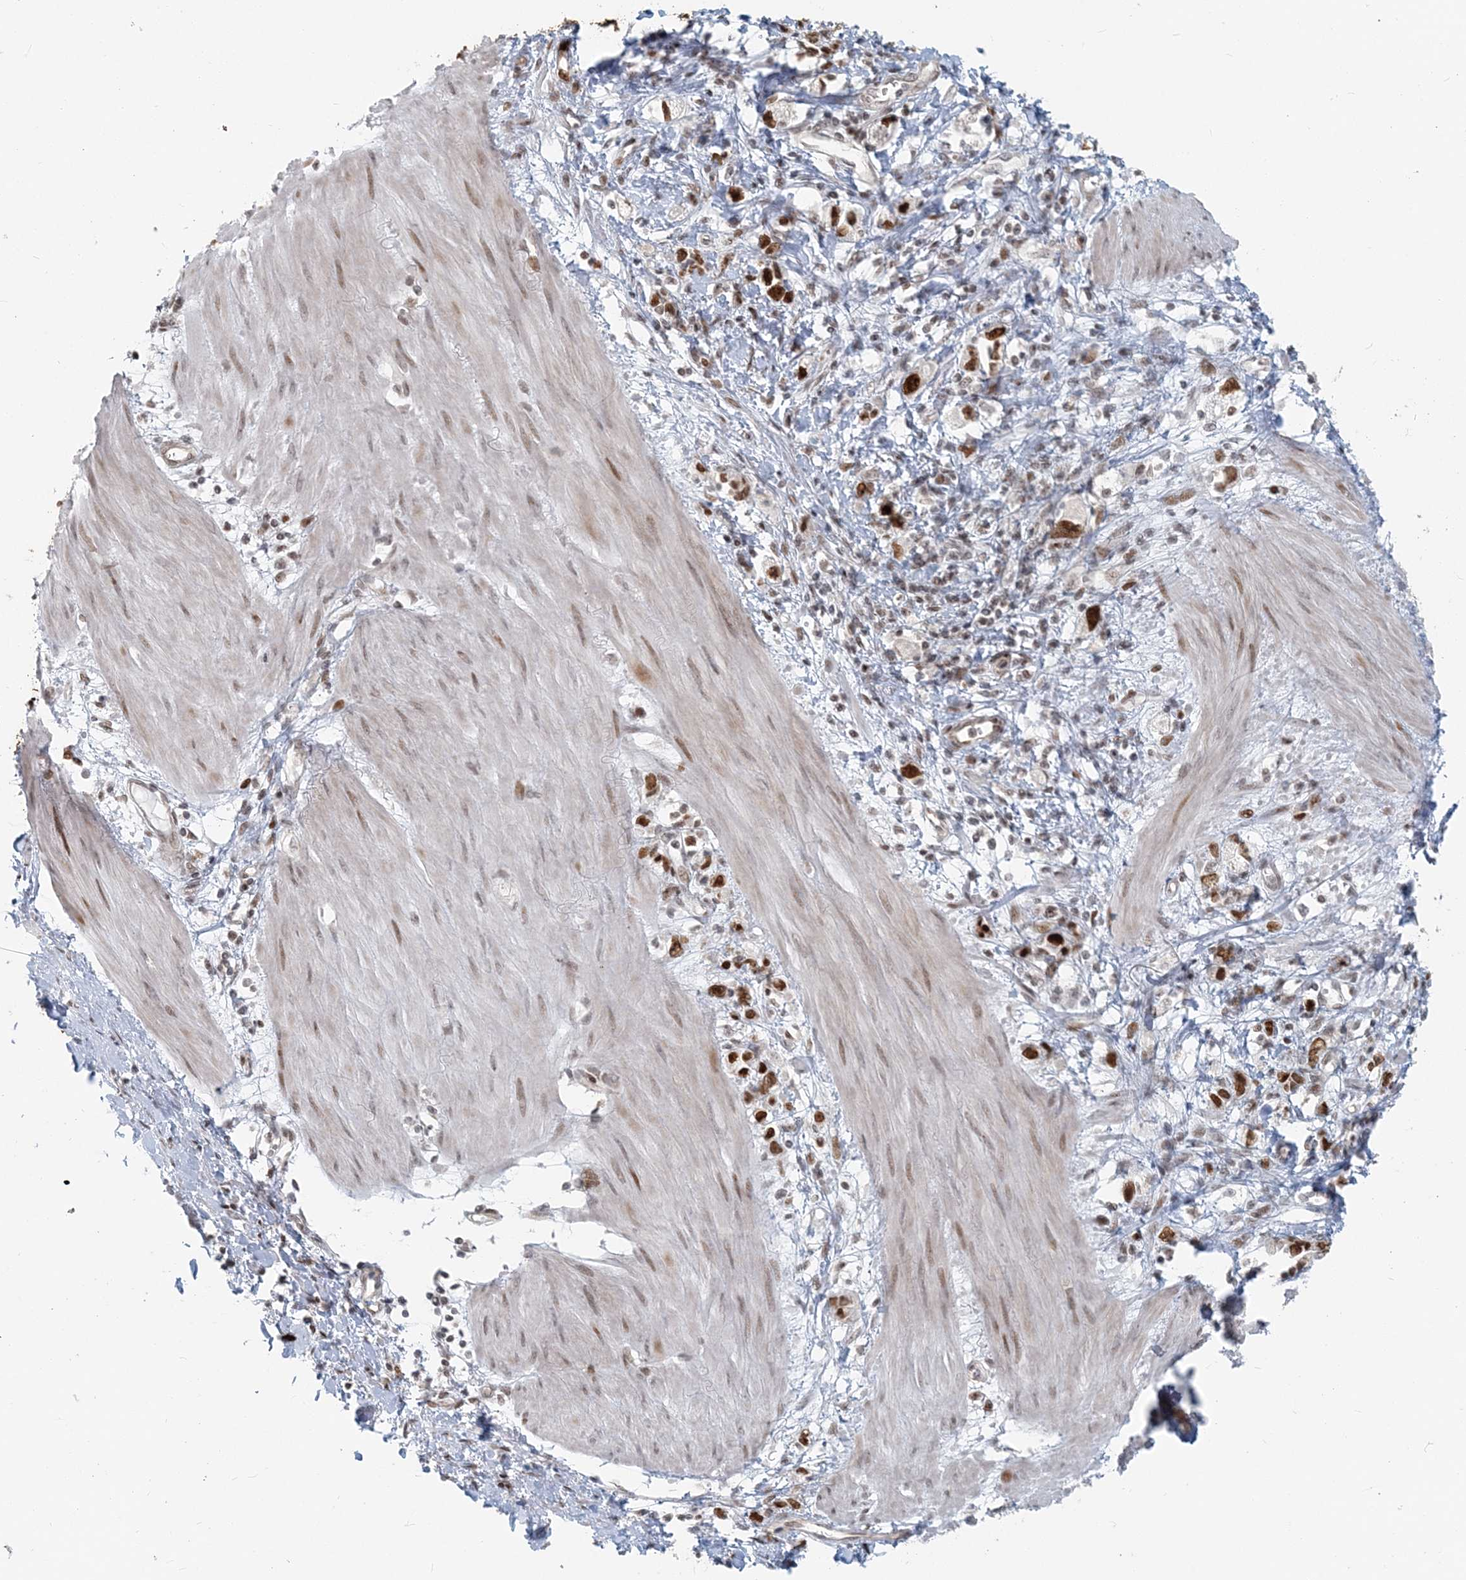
{"staining": {"intensity": "moderate", "quantity": ">75%", "location": "nuclear"}, "tissue": "stomach cancer", "cell_type": "Tumor cells", "image_type": "cancer", "snomed": [{"axis": "morphology", "description": "Adenocarcinoma, NOS"}, {"axis": "topography", "description": "Stomach"}], "caption": "Immunohistochemistry (IHC) (DAB (3,3'-diaminobenzidine)) staining of stomach cancer shows moderate nuclear protein expression in approximately >75% of tumor cells.", "gene": "BAZ1B", "patient": {"sex": "female", "age": 76}}